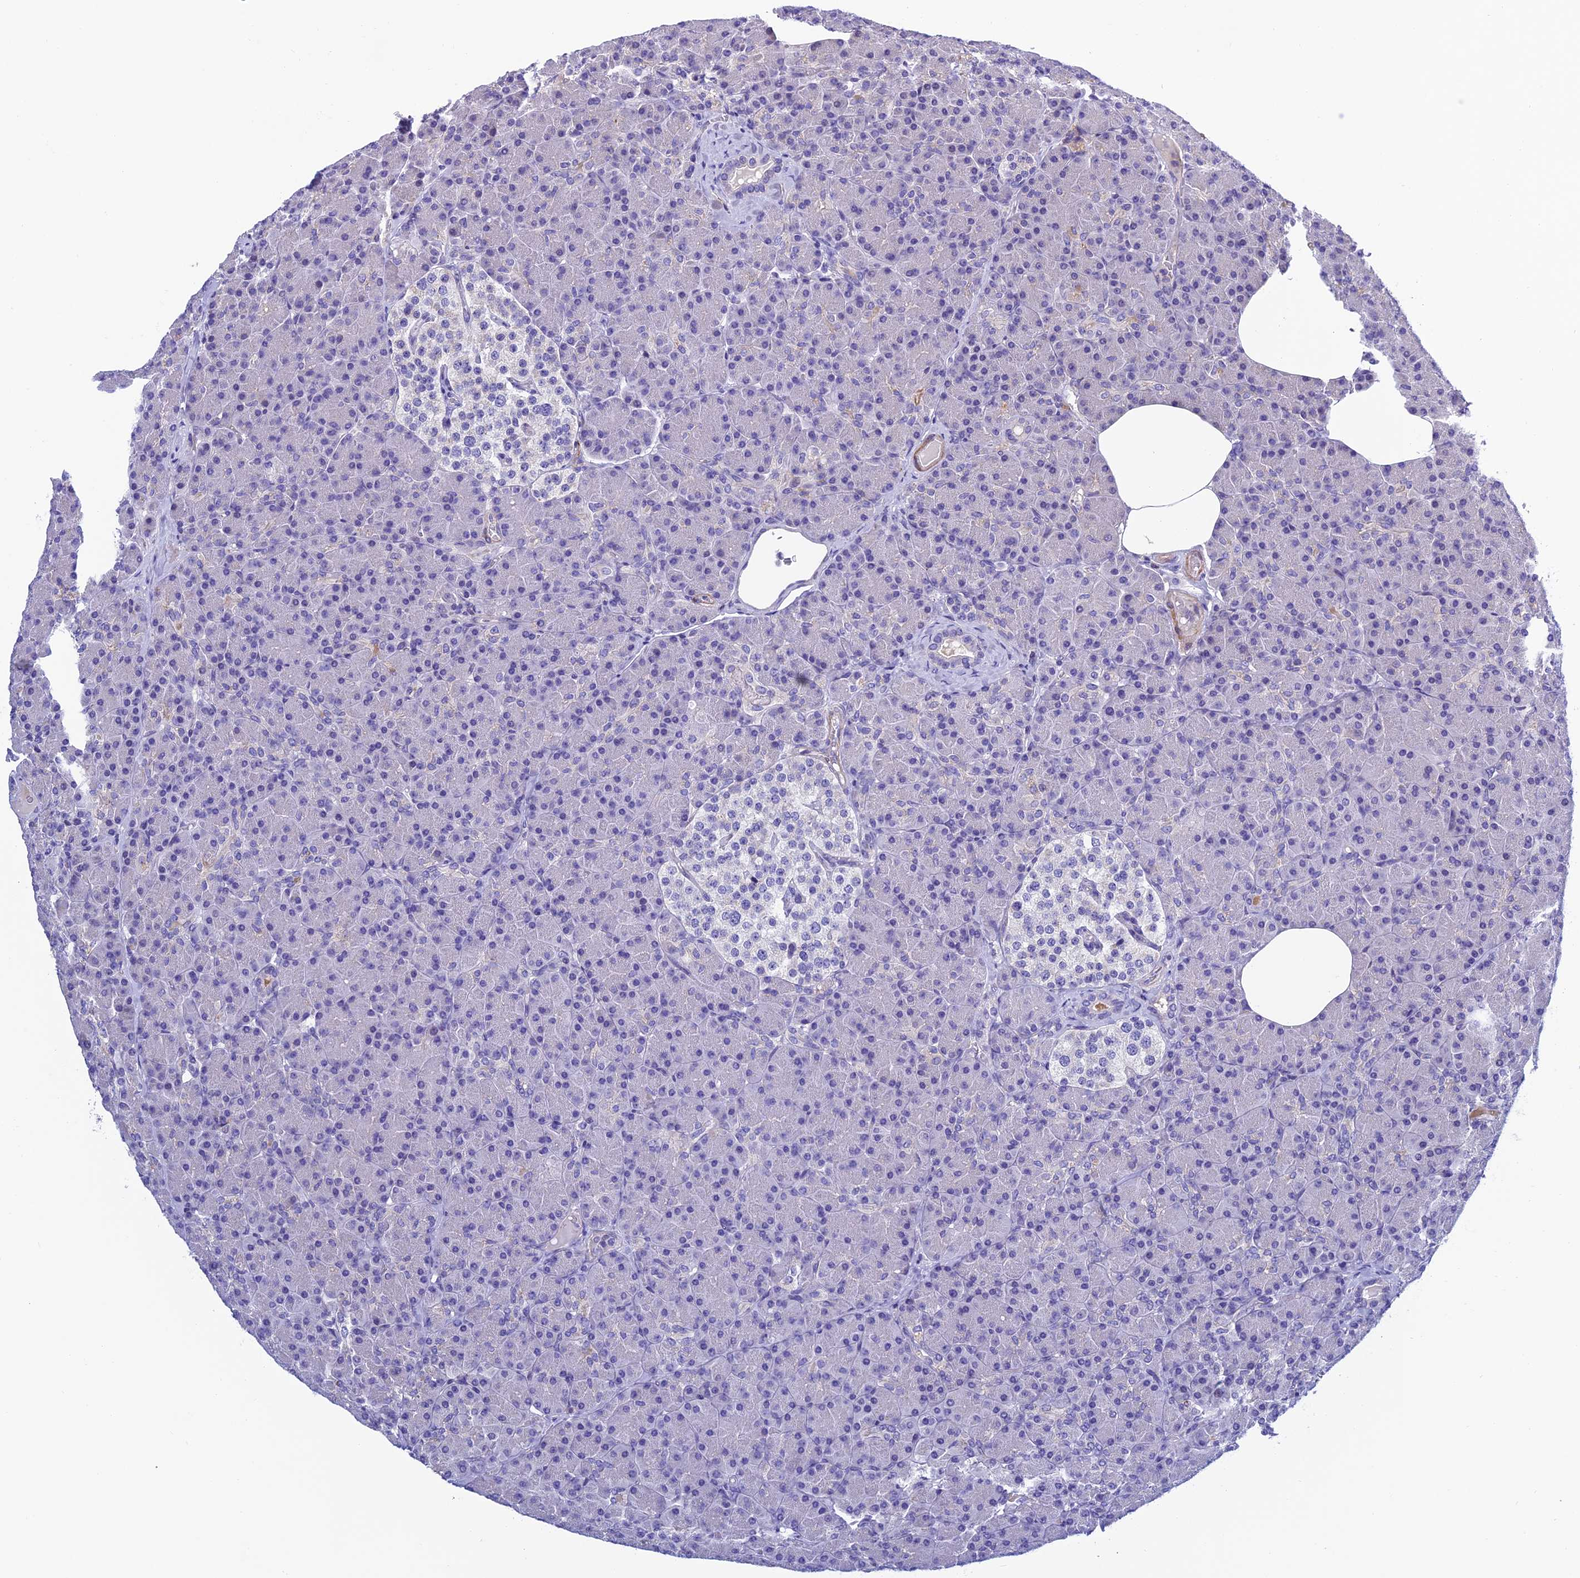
{"staining": {"intensity": "negative", "quantity": "none", "location": "none"}, "tissue": "pancreas", "cell_type": "Exocrine glandular cells", "image_type": "normal", "snomed": [{"axis": "morphology", "description": "Normal tissue, NOS"}, {"axis": "topography", "description": "Pancreas"}], "caption": "An image of pancreas stained for a protein displays no brown staining in exocrine glandular cells.", "gene": "FAM178B", "patient": {"sex": "female", "age": 43}}